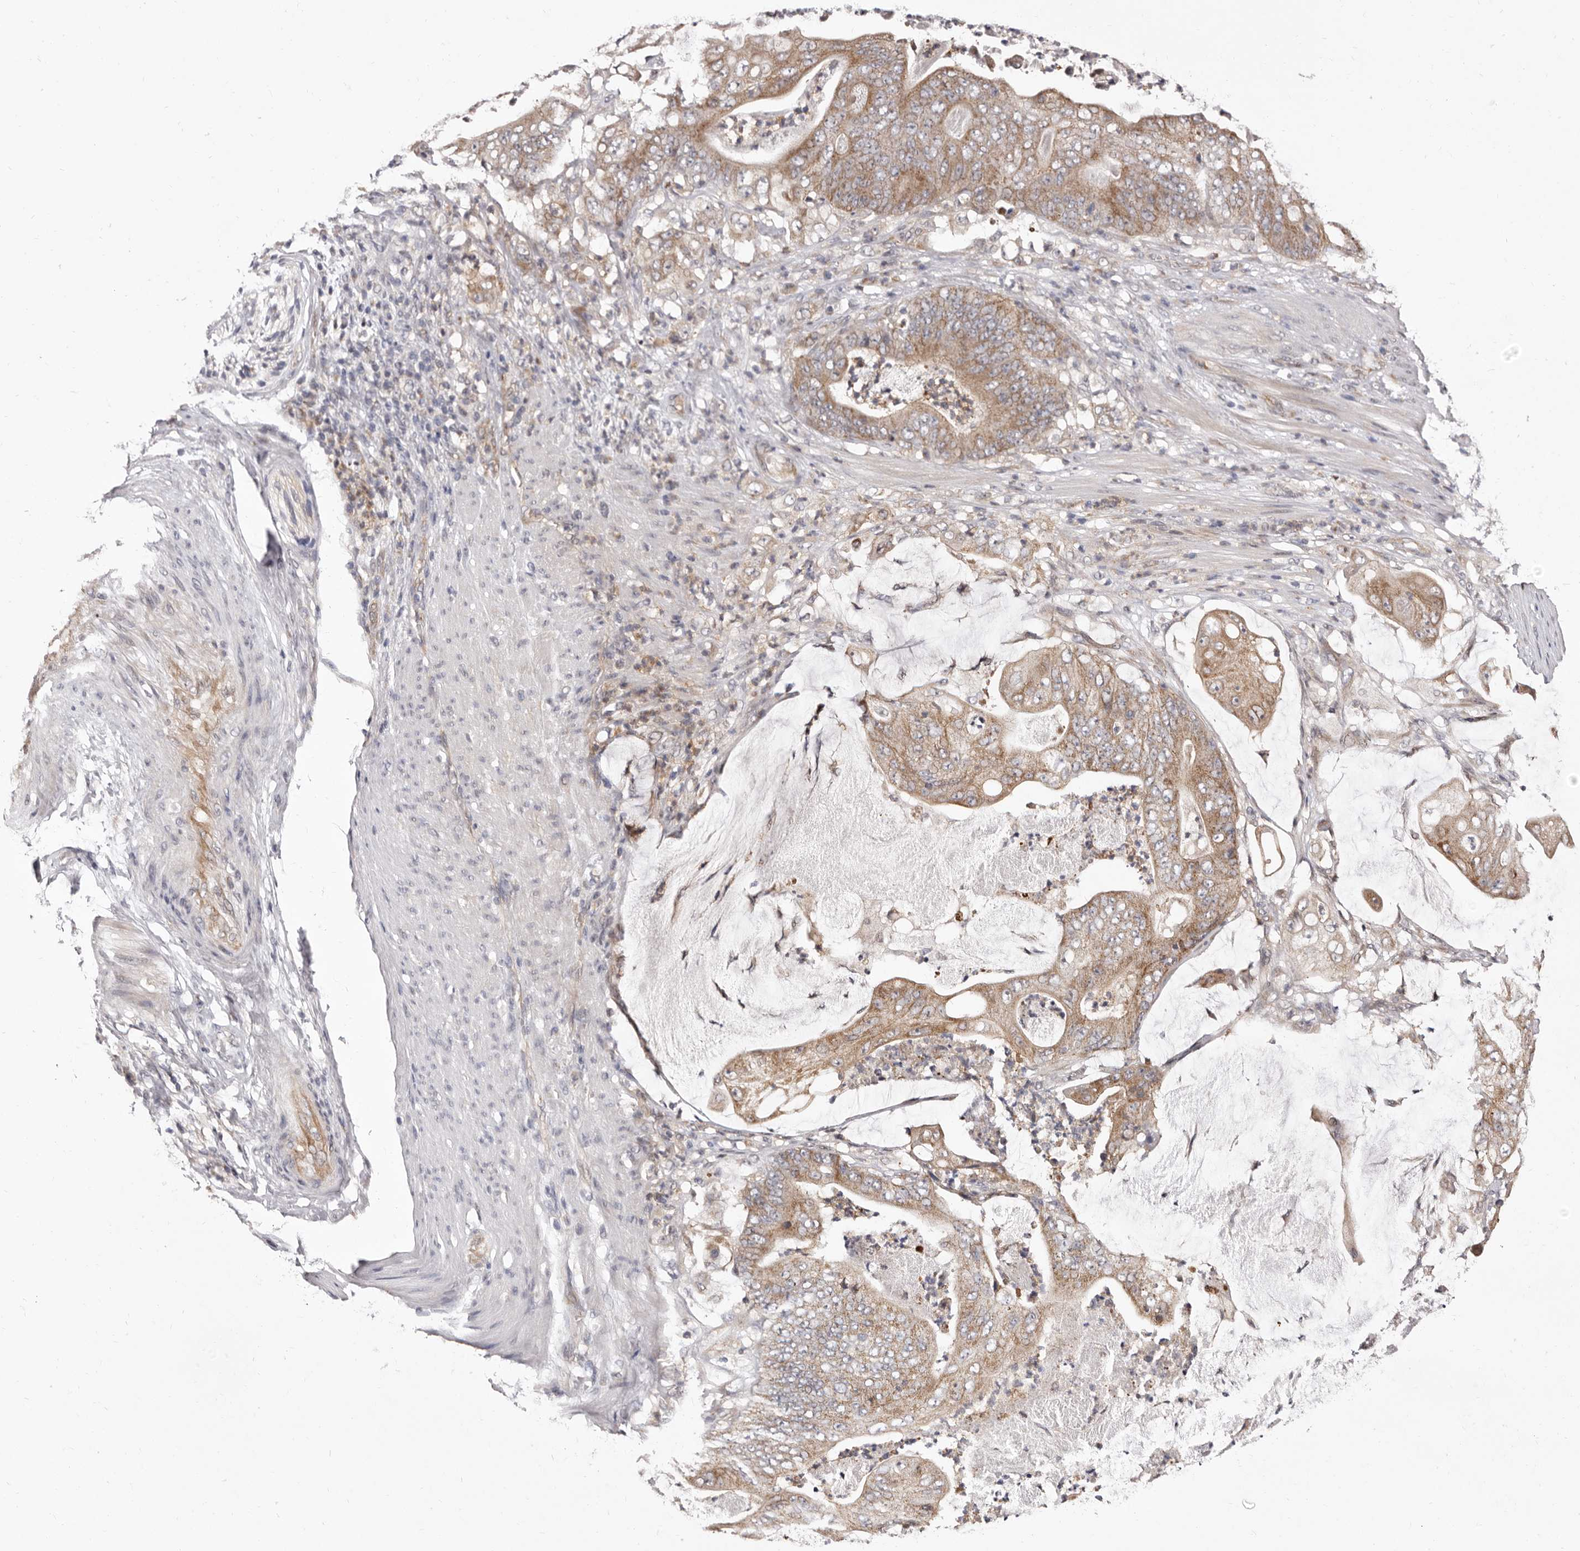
{"staining": {"intensity": "moderate", "quantity": ">75%", "location": "cytoplasmic/membranous"}, "tissue": "stomach cancer", "cell_type": "Tumor cells", "image_type": "cancer", "snomed": [{"axis": "morphology", "description": "Adenocarcinoma, NOS"}, {"axis": "topography", "description": "Stomach"}], "caption": "A medium amount of moderate cytoplasmic/membranous staining is identified in approximately >75% of tumor cells in adenocarcinoma (stomach) tissue.", "gene": "GLRX3", "patient": {"sex": "female", "age": 73}}